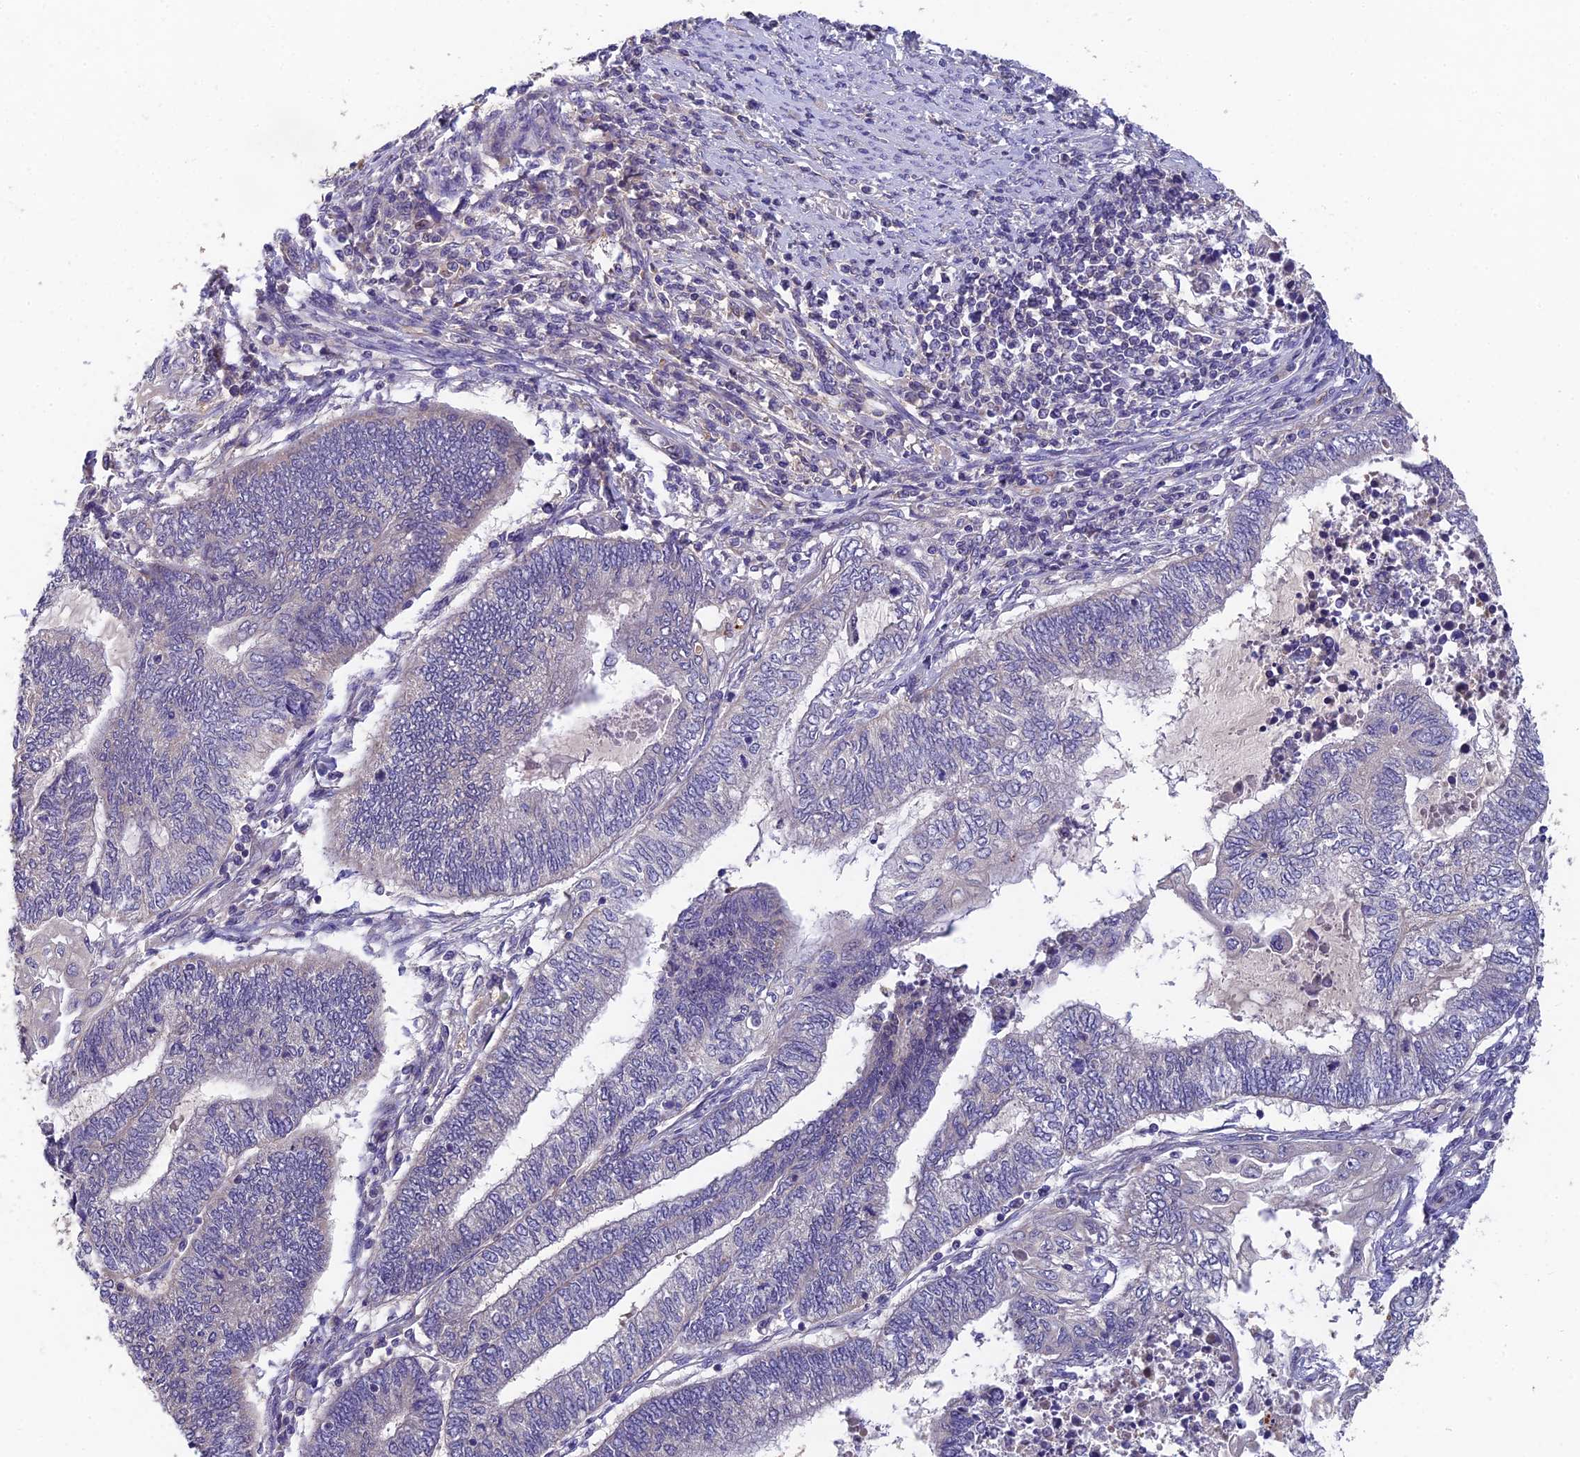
{"staining": {"intensity": "negative", "quantity": "none", "location": "none"}, "tissue": "endometrial cancer", "cell_type": "Tumor cells", "image_type": "cancer", "snomed": [{"axis": "morphology", "description": "Adenocarcinoma, NOS"}, {"axis": "topography", "description": "Uterus"}, {"axis": "topography", "description": "Endometrium"}], "caption": "IHC photomicrograph of human endometrial adenocarcinoma stained for a protein (brown), which shows no positivity in tumor cells.", "gene": "ADAMTS13", "patient": {"sex": "female", "age": 70}}